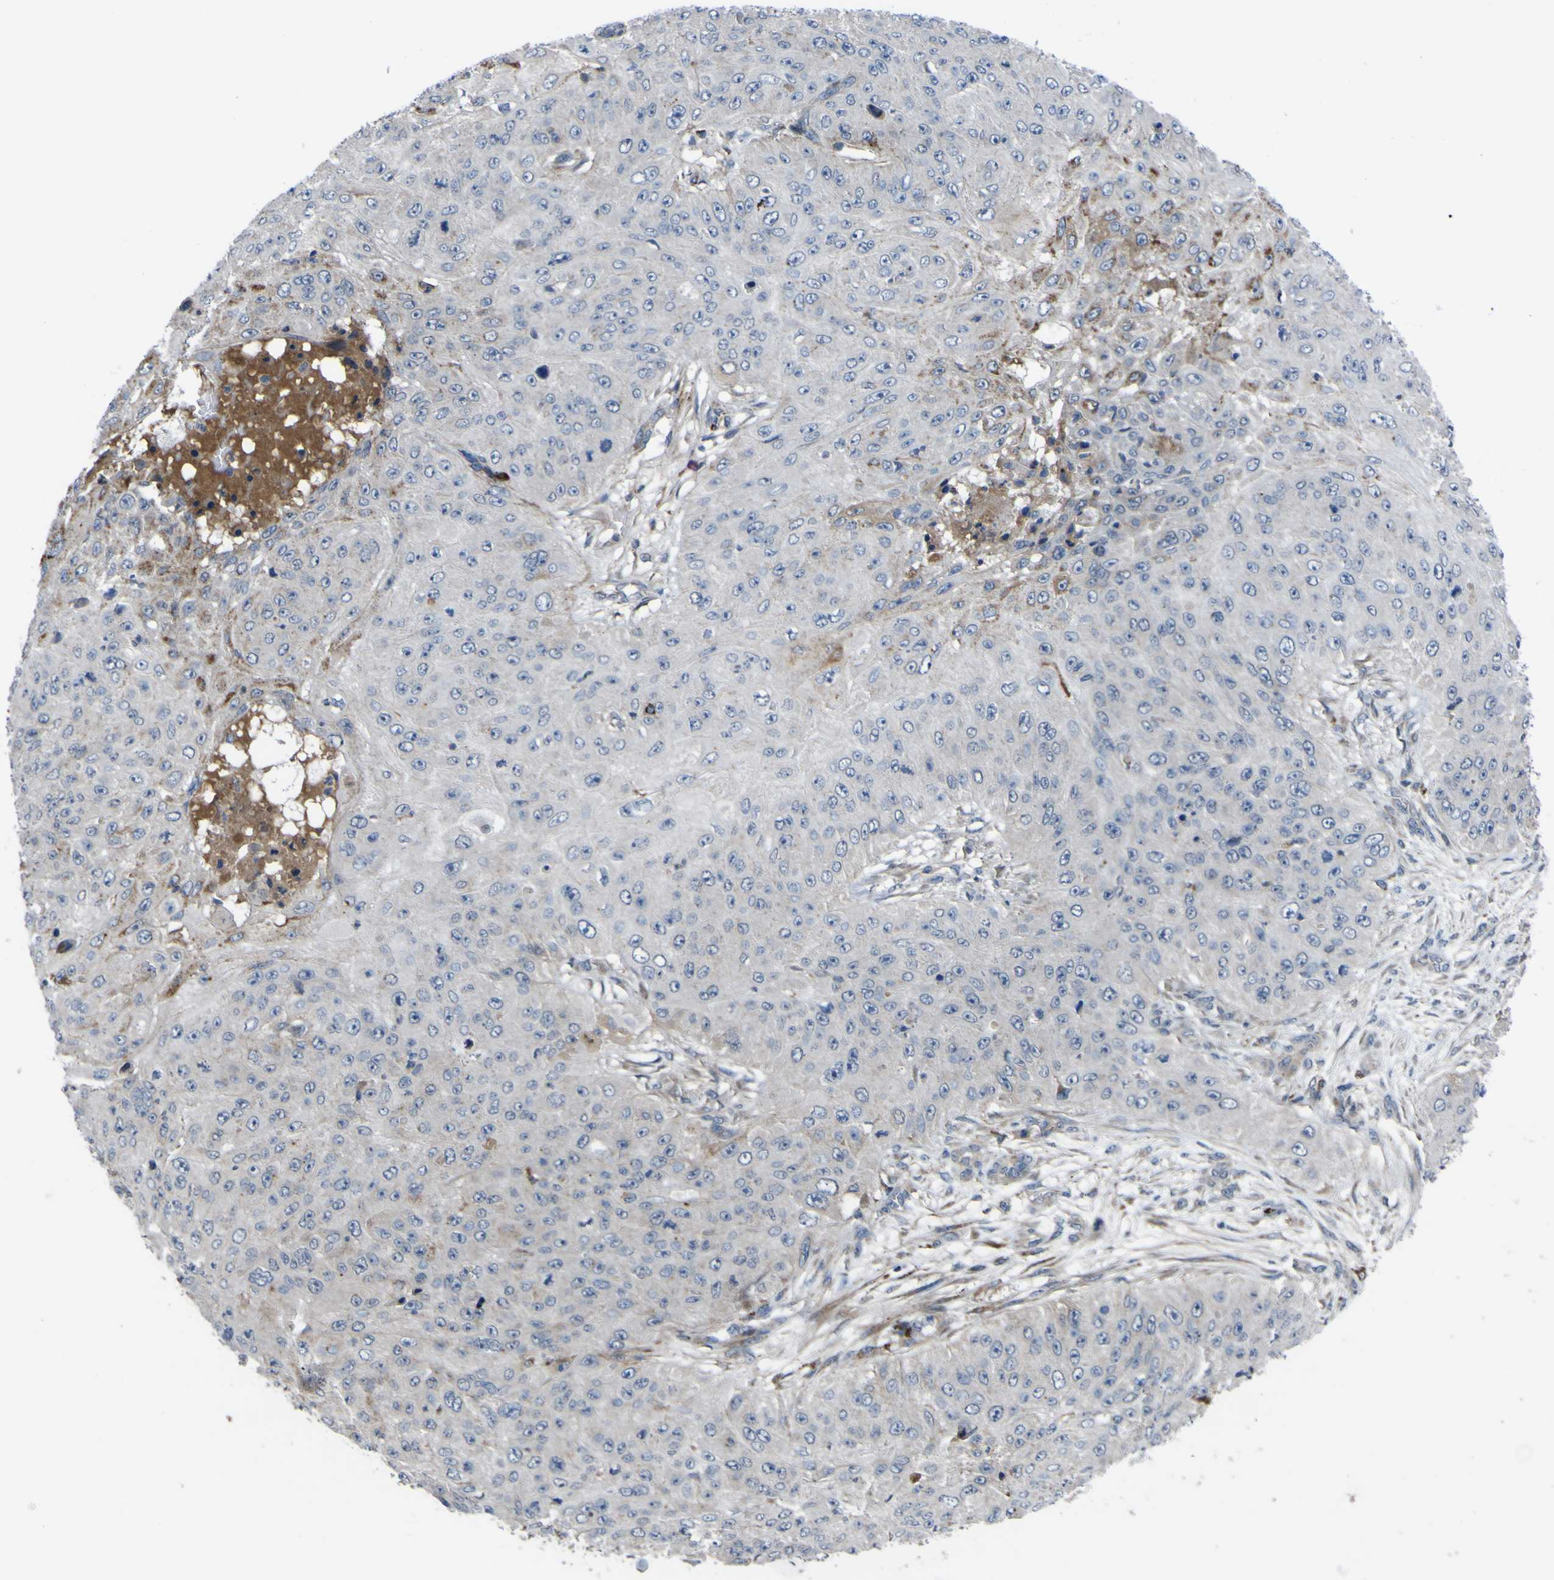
{"staining": {"intensity": "negative", "quantity": "none", "location": "none"}, "tissue": "skin cancer", "cell_type": "Tumor cells", "image_type": "cancer", "snomed": [{"axis": "morphology", "description": "Squamous cell carcinoma, NOS"}, {"axis": "topography", "description": "Skin"}], "caption": "The micrograph exhibits no staining of tumor cells in skin squamous cell carcinoma.", "gene": "GPLD1", "patient": {"sex": "female", "age": 80}}